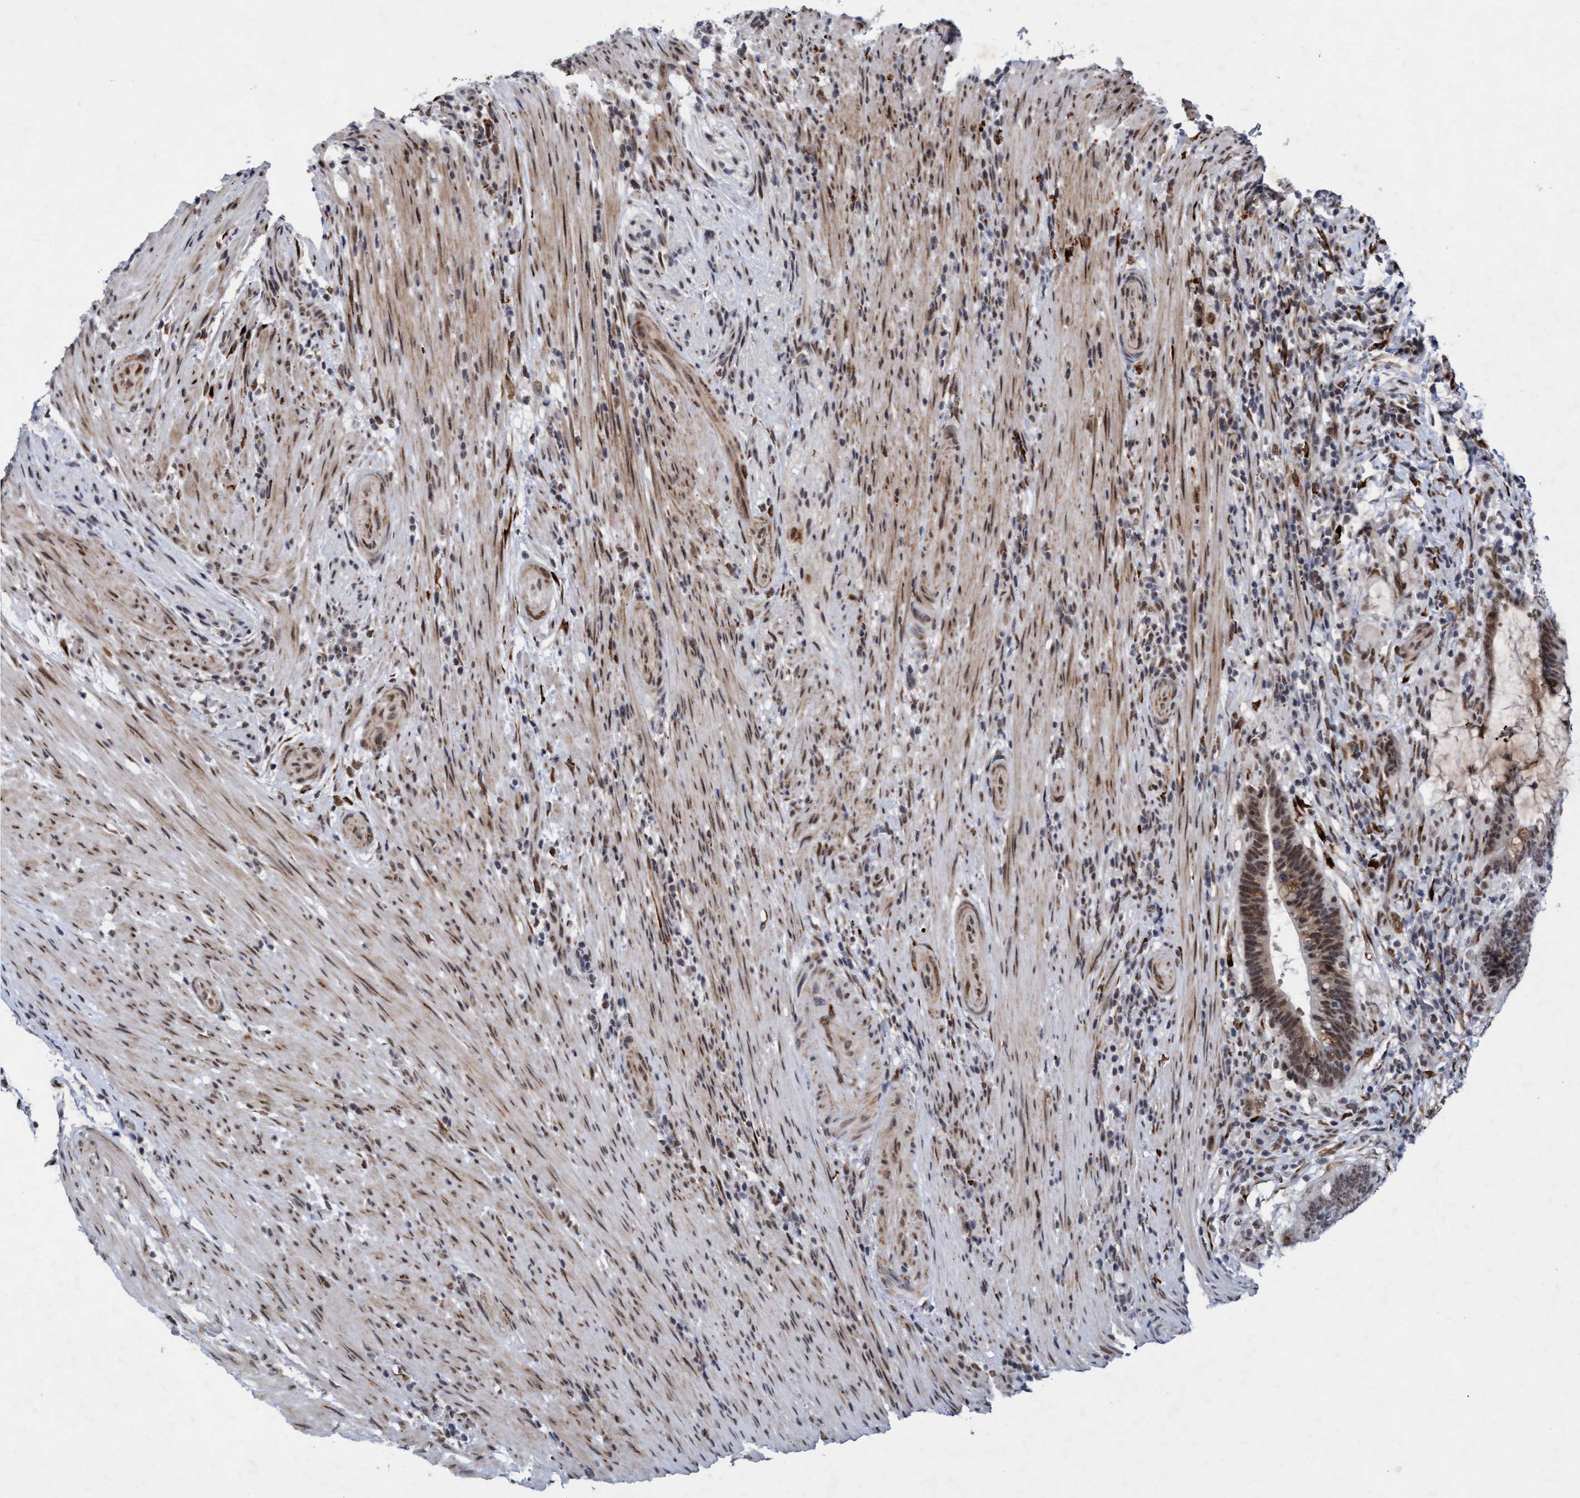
{"staining": {"intensity": "weak", "quantity": ">75%", "location": "cytoplasmic/membranous,nuclear"}, "tissue": "colorectal cancer", "cell_type": "Tumor cells", "image_type": "cancer", "snomed": [{"axis": "morphology", "description": "Adenocarcinoma, NOS"}, {"axis": "topography", "description": "Colon"}], "caption": "Tumor cells show weak cytoplasmic/membranous and nuclear positivity in about >75% of cells in colorectal adenocarcinoma. (DAB = brown stain, brightfield microscopy at high magnification).", "gene": "GLT6D1", "patient": {"sex": "female", "age": 66}}